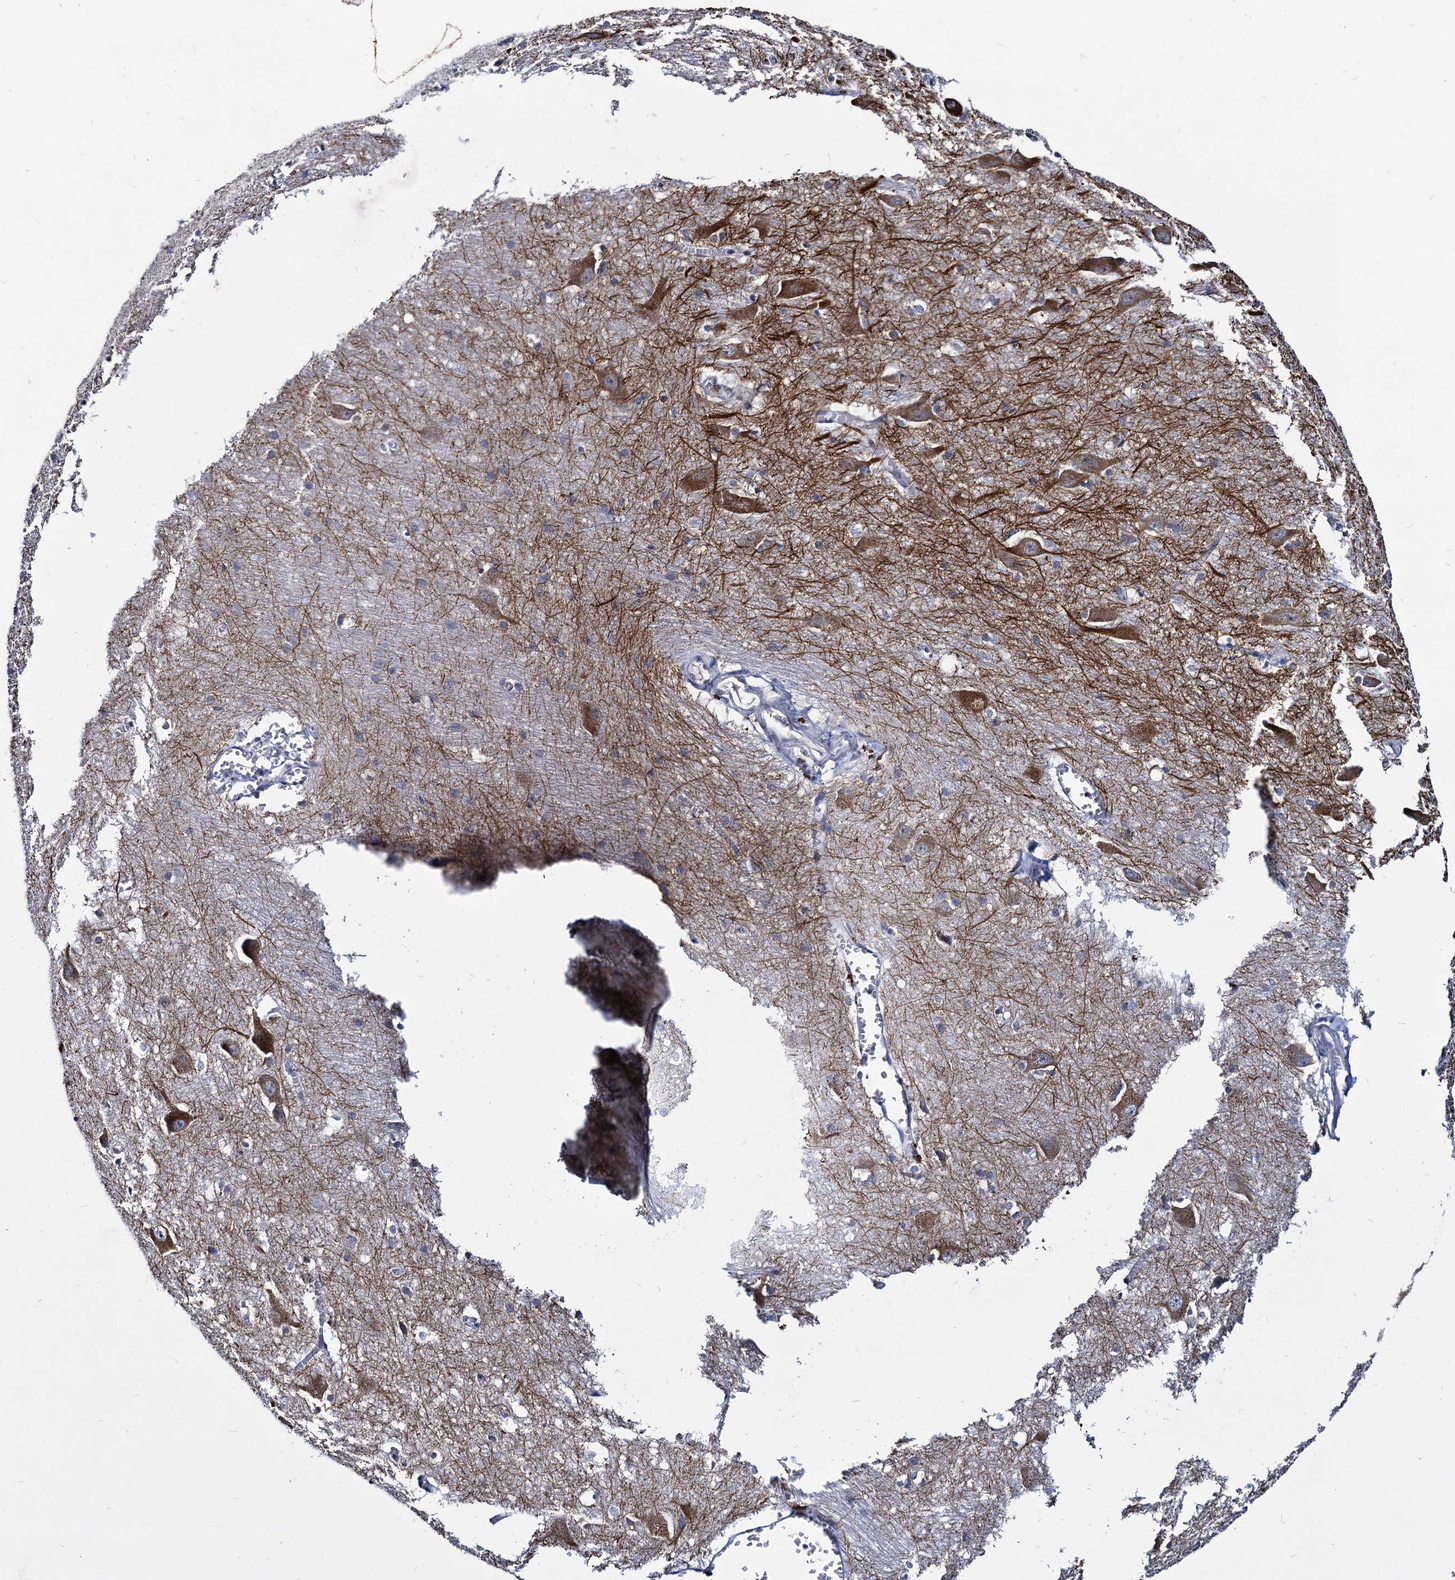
{"staining": {"intensity": "negative", "quantity": "none", "location": "none"}, "tissue": "caudate", "cell_type": "Glial cells", "image_type": "normal", "snomed": [{"axis": "morphology", "description": "Normal tissue, NOS"}, {"axis": "topography", "description": "Lateral ventricle wall"}], "caption": "A photomicrograph of human caudate is negative for staining in glial cells.", "gene": "RPUSD4", "patient": {"sex": "male", "age": 37}}